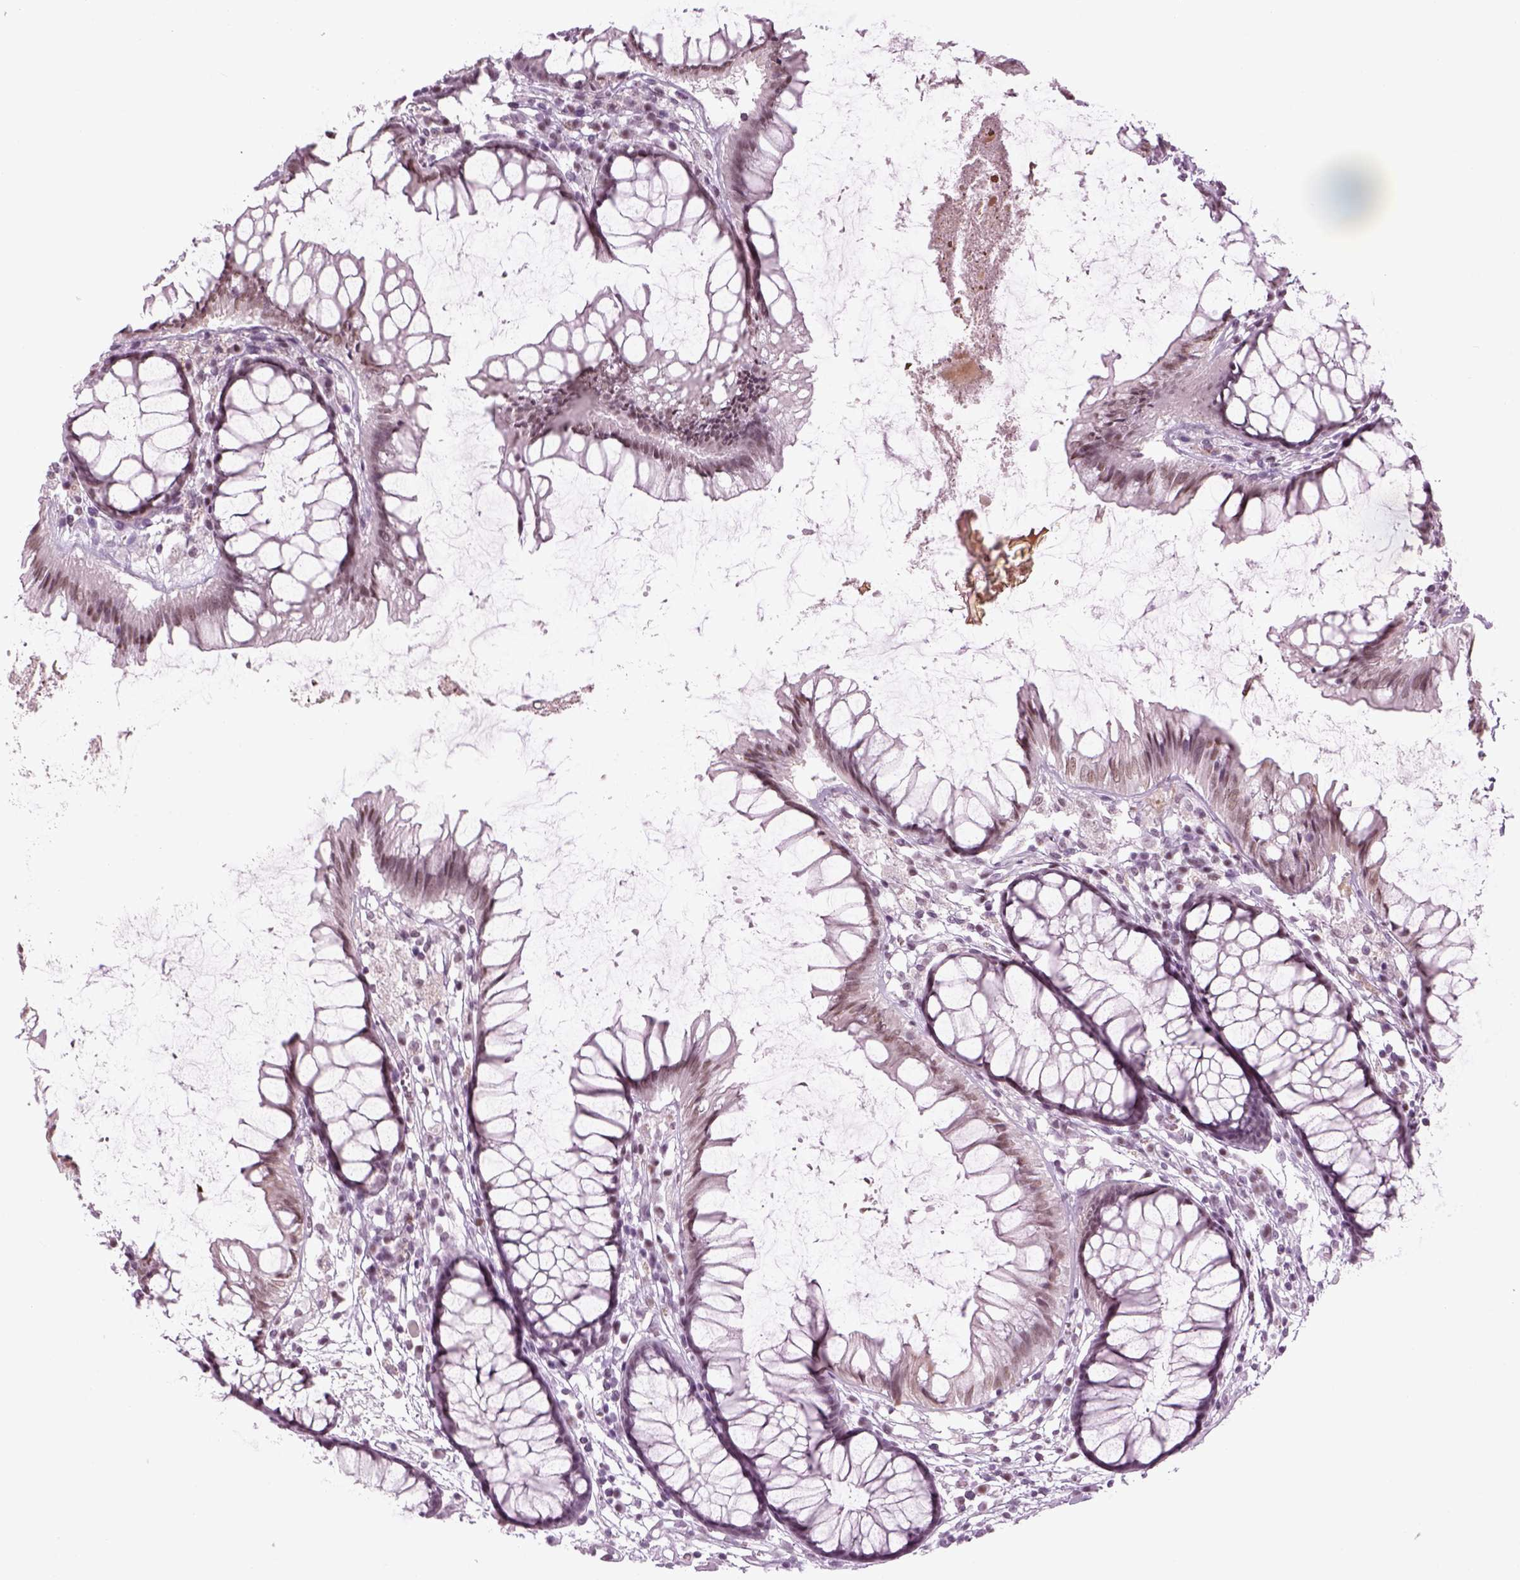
{"staining": {"intensity": "negative", "quantity": "none", "location": "none"}, "tissue": "colon", "cell_type": "Endothelial cells", "image_type": "normal", "snomed": [{"axis": "morphology", "description": "Normal tissue, NOS"}, {"axis": "morphology", "description": "Adenocarcinoma, NOS"}, {"axis": "topography", "description": "Colon"}], "caption": "This is an immunohistochemistry (IHC) photomicrograph of benign human colon. There is no positivity in endothelial cells.", "gene": "KCNG2", "patient": {"sex": "male", "age": 65}}